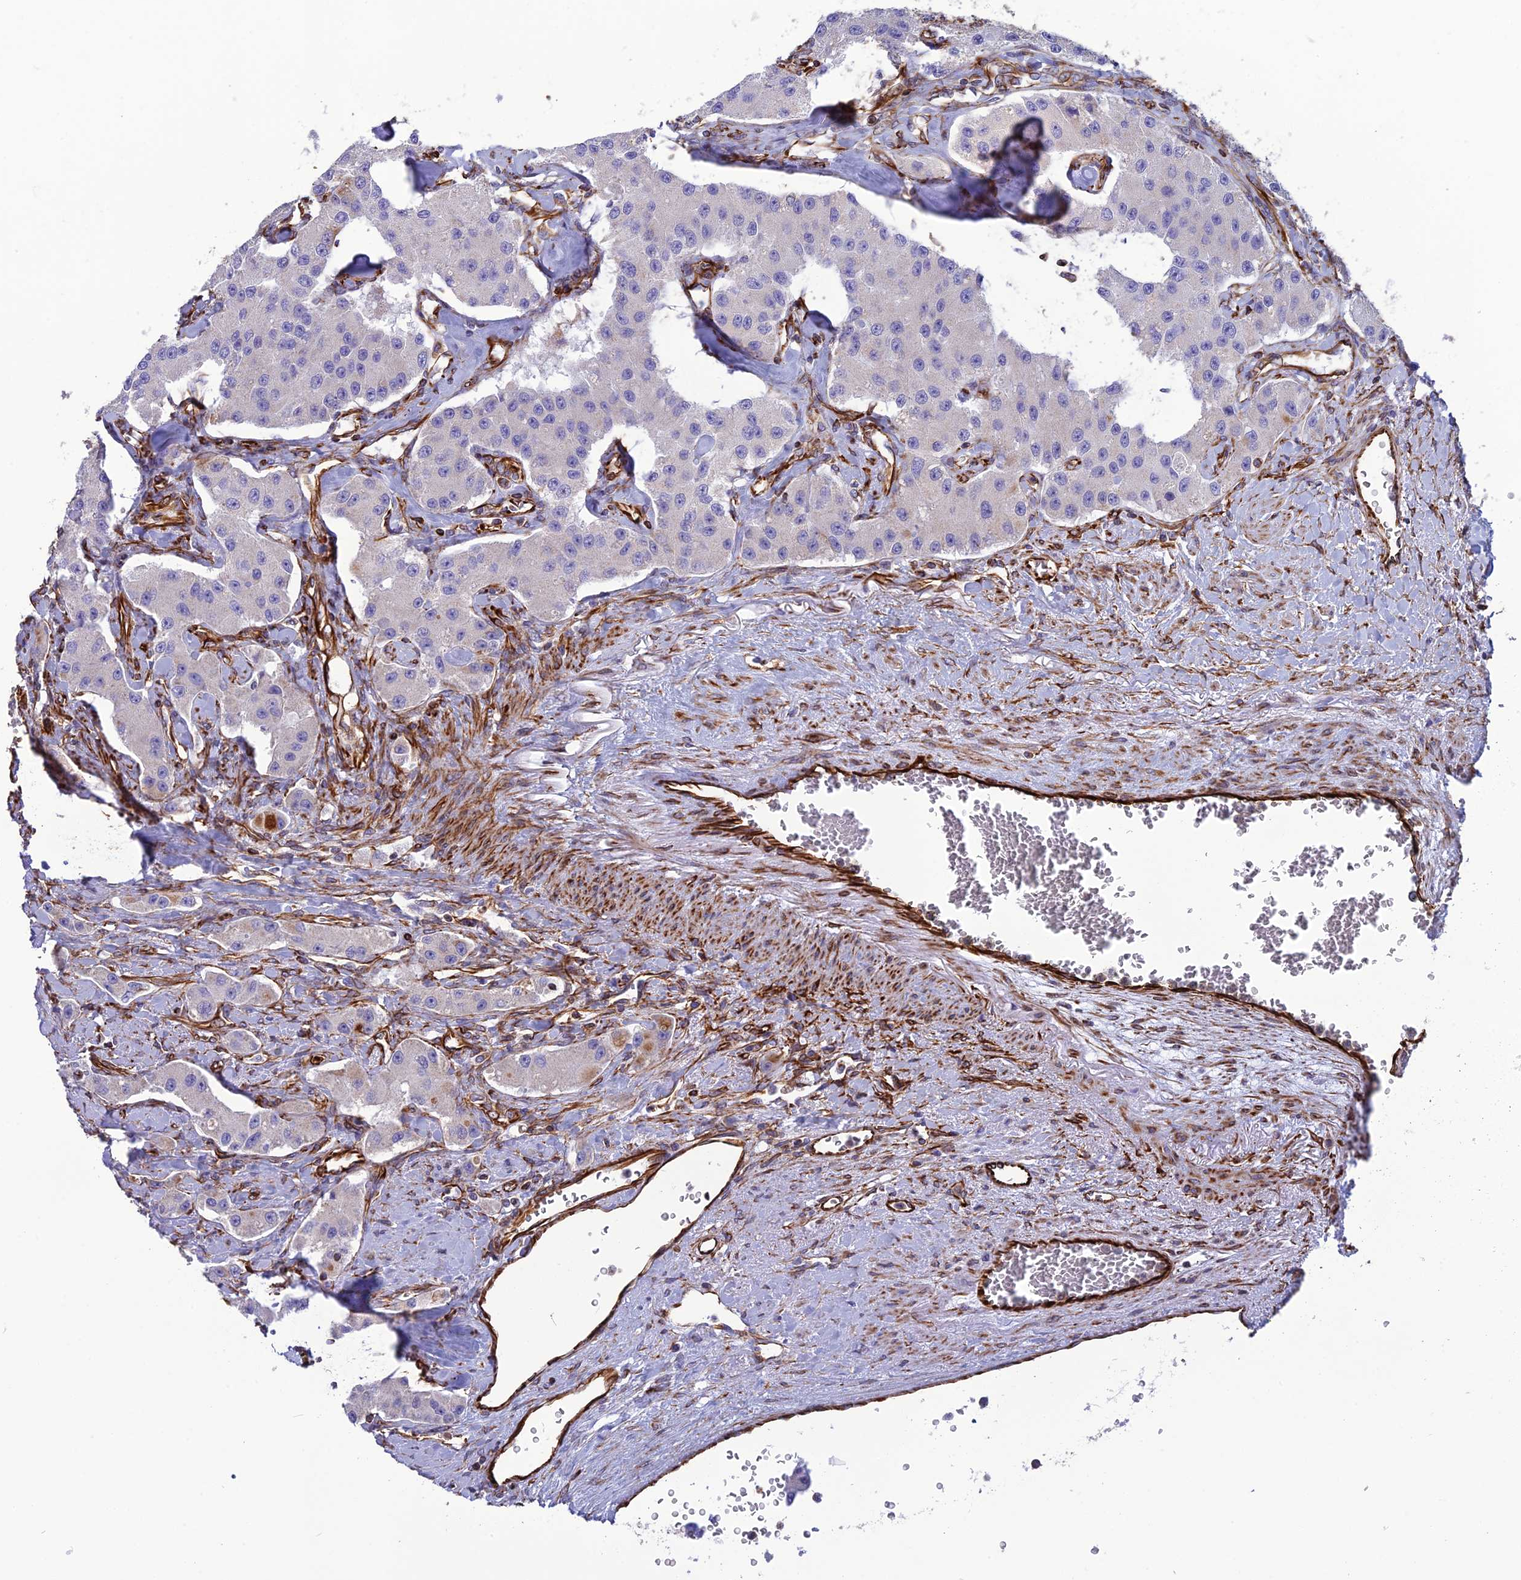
{"staining": {"intensity": "negative", "quantity": "none", "location": "none"}, "tissue": "carcinoid", "cell_type": "Tumor cells", "image_type": "cancer", "snomed": [{"axis": "morphology", "description": "Carcinoid, malignant, NOS"}, {"axis": "topography", "description": "Pancreas"}], "caption": "High magnification brightfield microscopy of carcinoid (malignant) stained with DAB (3,3'-diaminobenzidine) (brown) and counterstained with hematoxylin (blue): tumor cells show no significant positivity.", "gene": "FBXL20", "patient": {"sex": "male", "age": 41}}